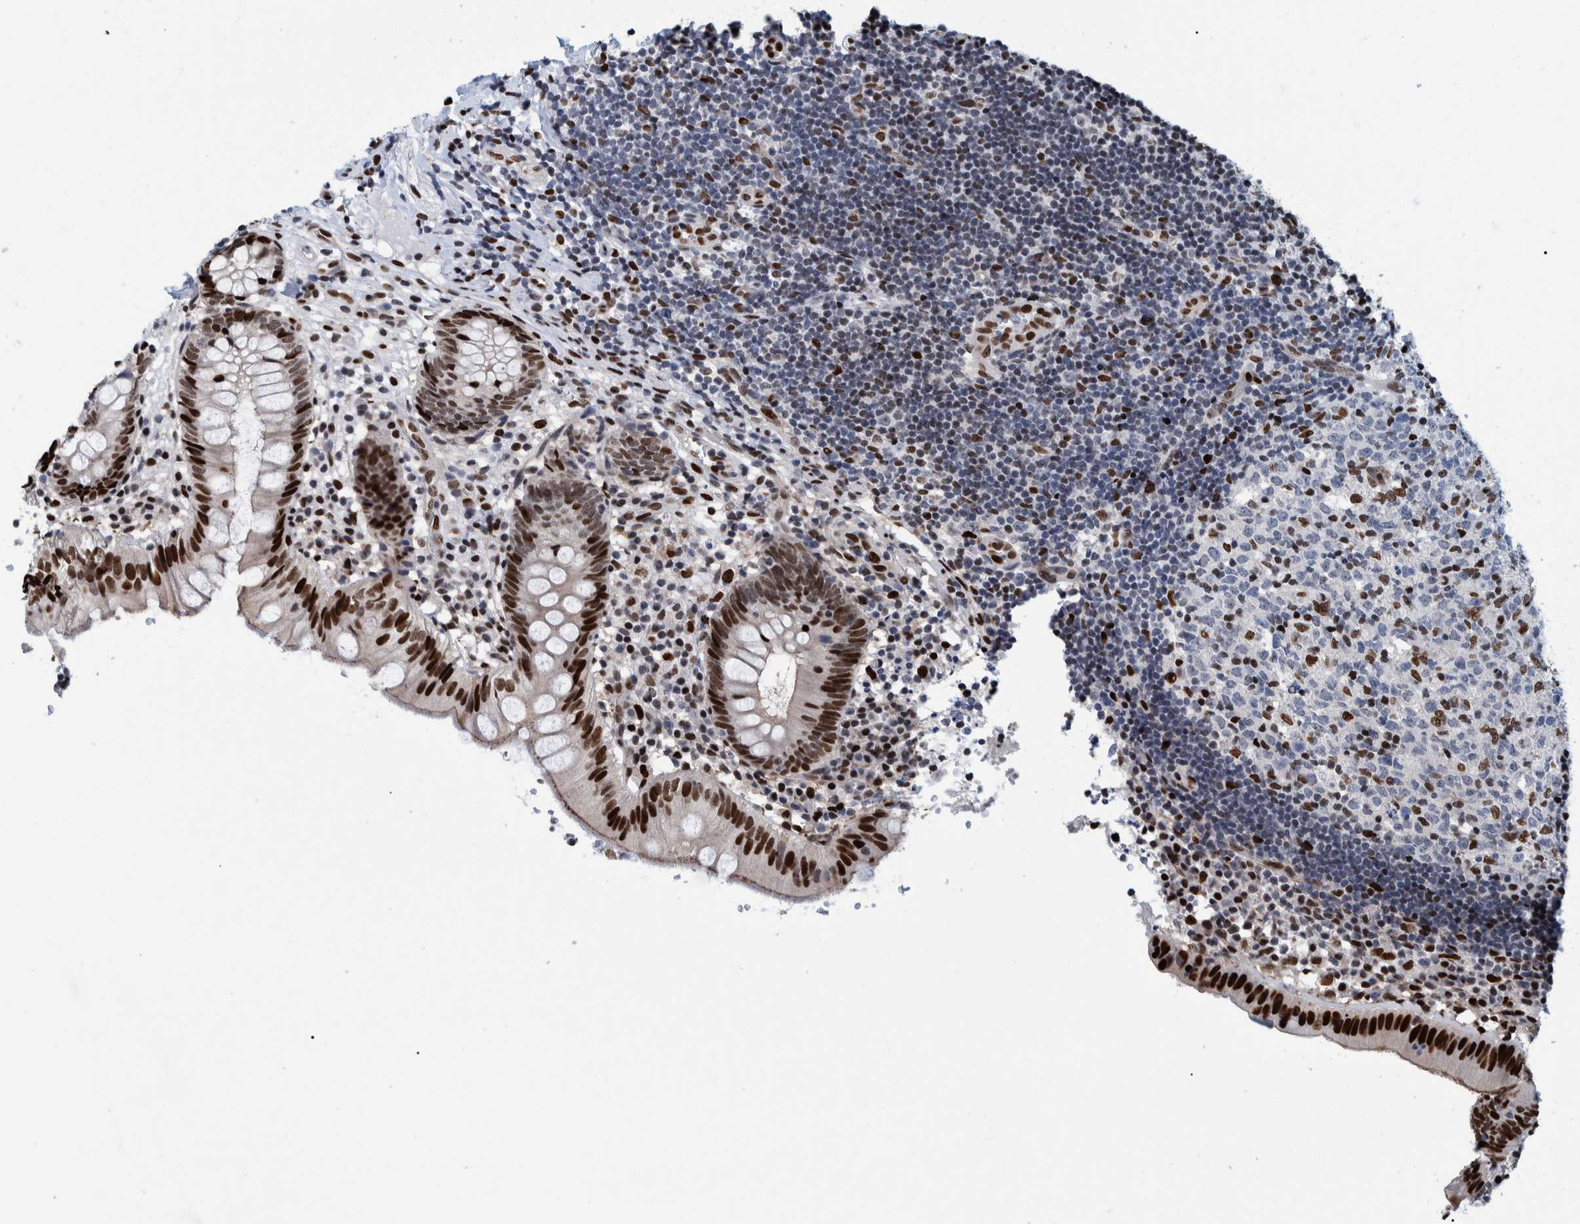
{"staining": {"intensity": "strong", "quantity": ">75%", "location": "nuclear"}, "tissue": "appendix", "cell_type": "Glandular cells", "image_type": "normal", "snomed": [{"axis": "morphology", "description": "Normal tissue, NOS"}, {"axis": "topography", "description": "Appendix"}], "caption": "Glandular cells reveal high levels of strong nuclear expression in approximately >75% of cells in unremarkable human appendix.", "gene": "HEATR9", "patient": {"sex": "male", "age": 8}}